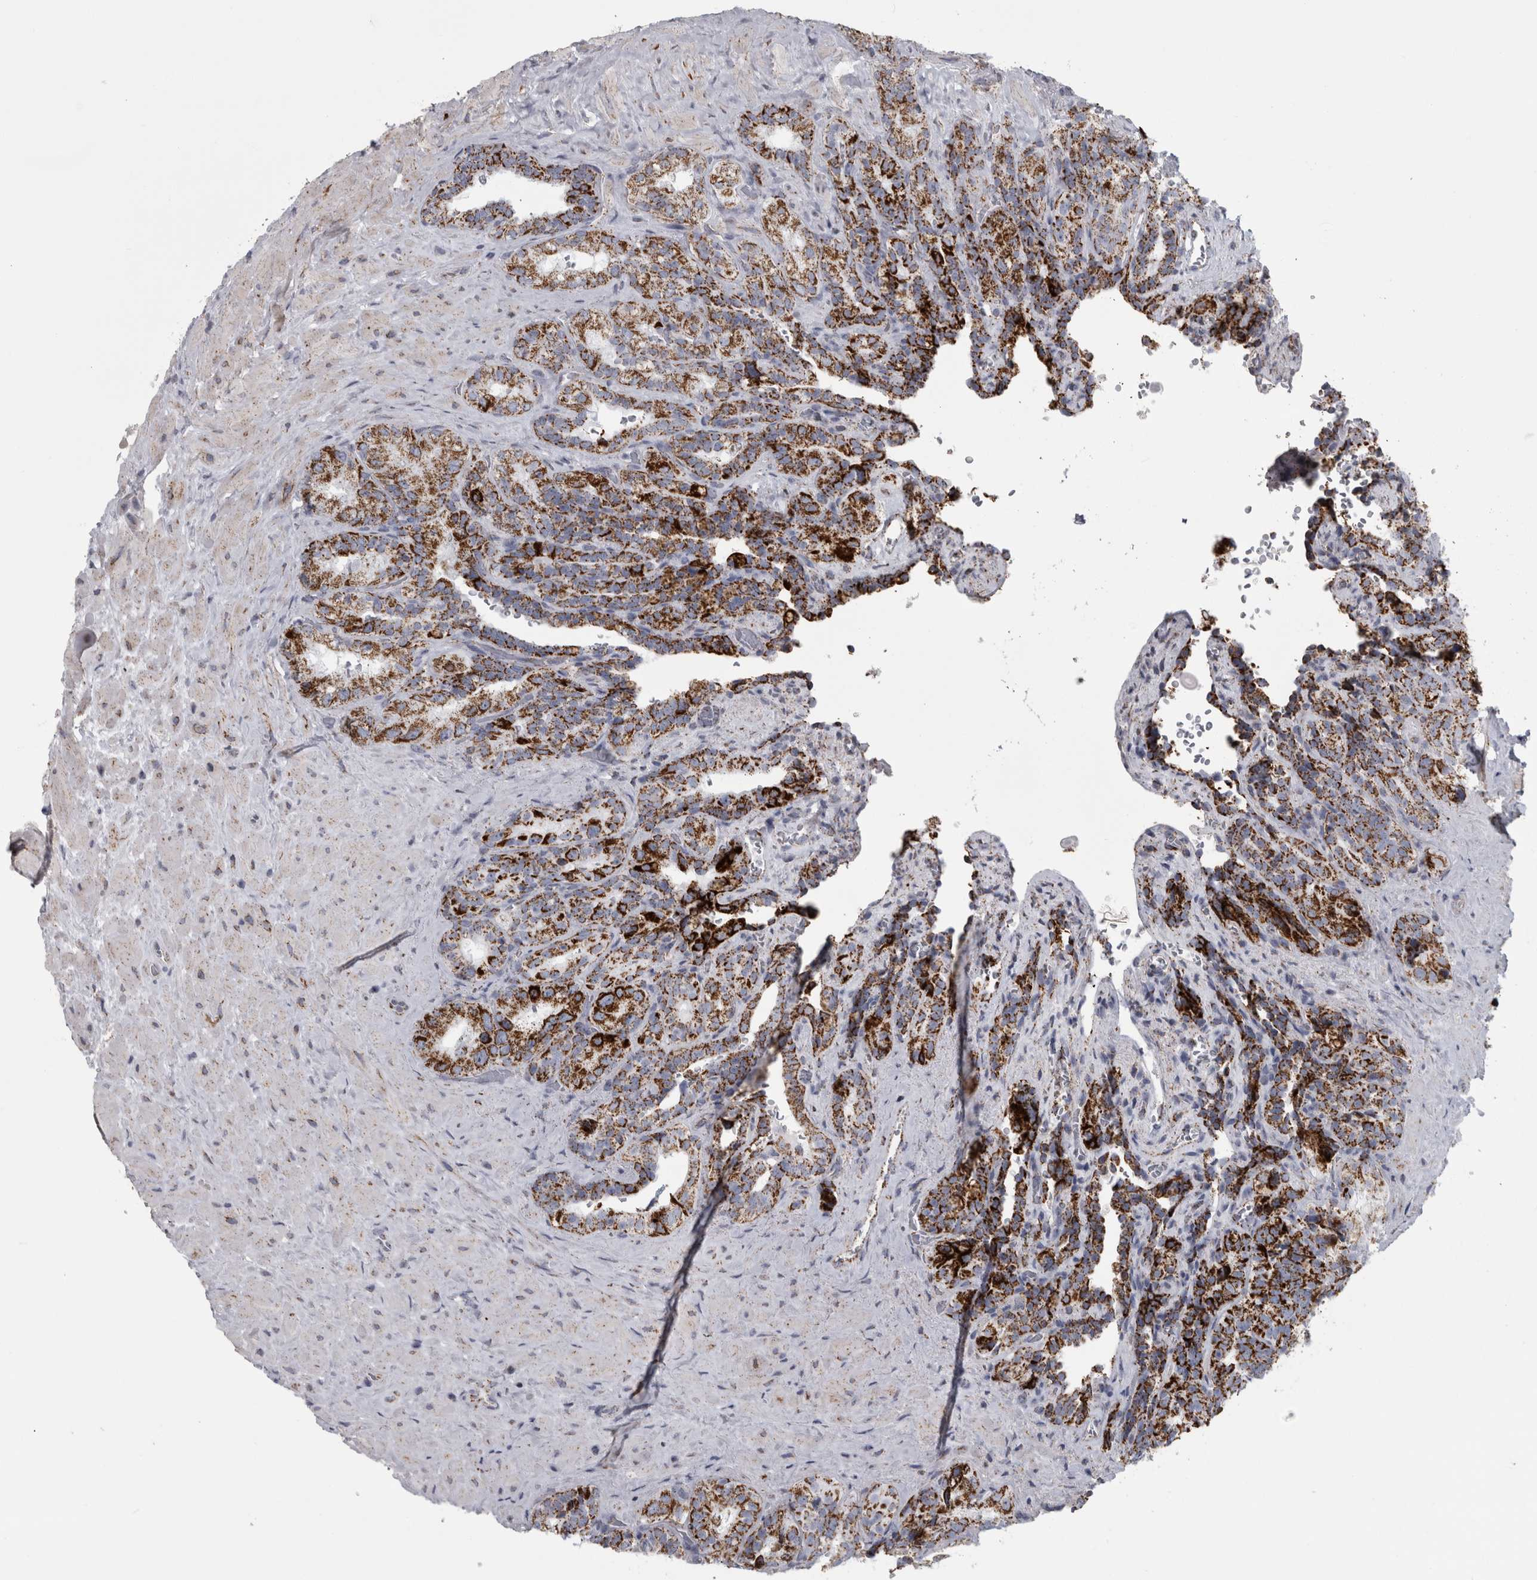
{"staining": {"intensity": "strong", "quantity": ">75%", "location": "cytoplasmic/membranous"}, "tissue": "seminal vesicle", "cell_type": "Glandular cells", "image_type": "normal", "snomed": [{"axis": "morphology", "description": "Normal tissue, NOS"}, {"axis": "topography", "description": "Prostate"}, {"axis": "topography", "description": "Seminal veicle"}], "caption": "Unremarkable seminal vesicle was stained to show a protein in brown. There is high levels of strong cytoplasmic/membranous staining in approximately >75% of glandular cells.", "gene": "DBT", "patient": {"sex": "male", "age": 67}}